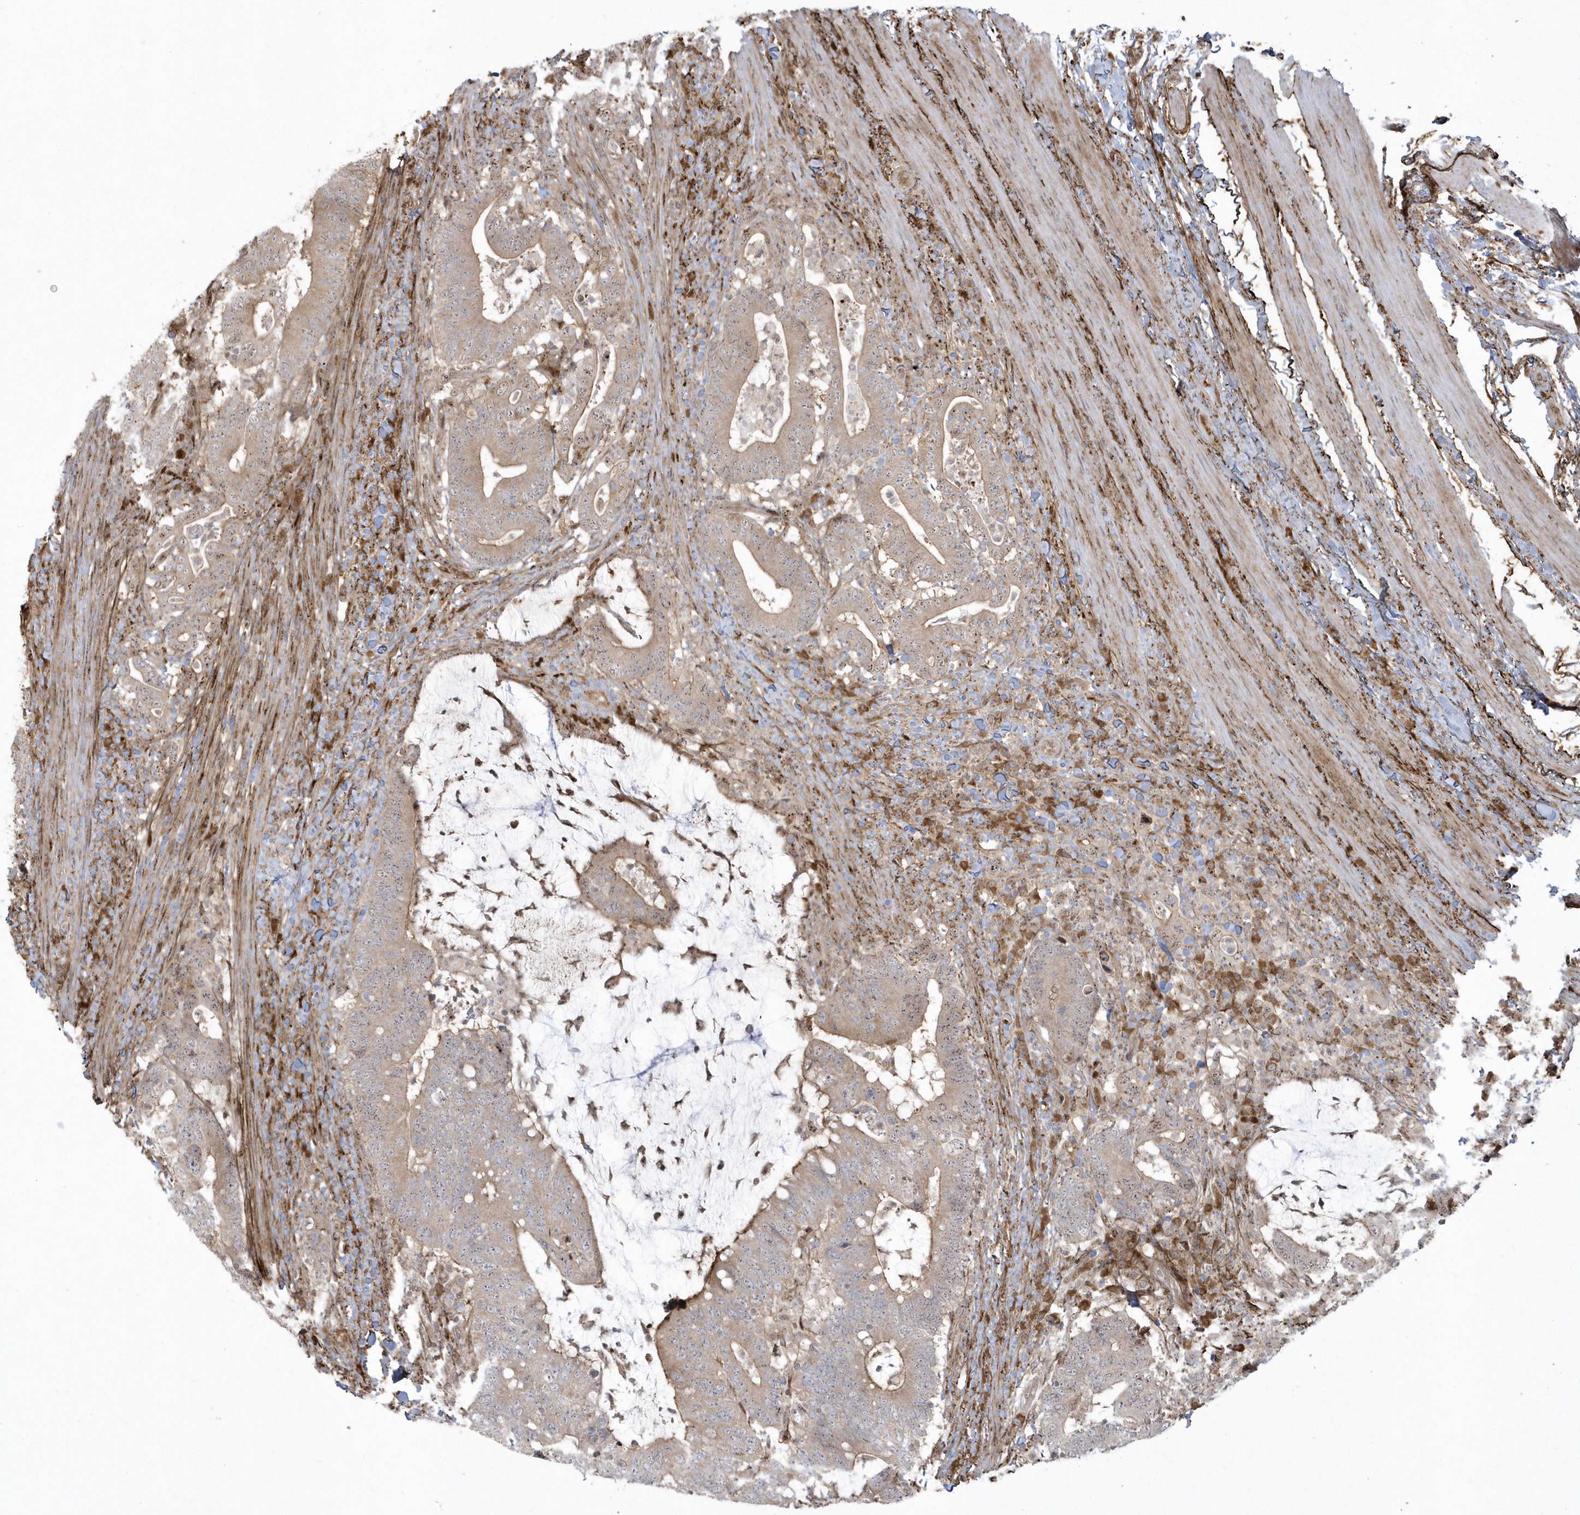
{"staining": {"intensity": "weak", "quantity": ">75%", "location": "cytoplasmic/membranous"}, "tissue": "colorectal cancer", "cell_type": "Tumor cells", "image_type": "cancer", "snomed": [{"axis": "morphology", "description": "Adenocarcinoma, NOS"}, {"axis": "topography", "description": "Colon"}], "caption": "This photomicrograph displays colorectal adenocarcinoma stained with immunohistochemistry to label a protein in brown. The cytoplasmic/membranous of tumor cells show weak positivity for the protein. Nuclei are counter-stained blue.", "gene": "MASP2", "patient": {"sex": "female", "age": 66}}